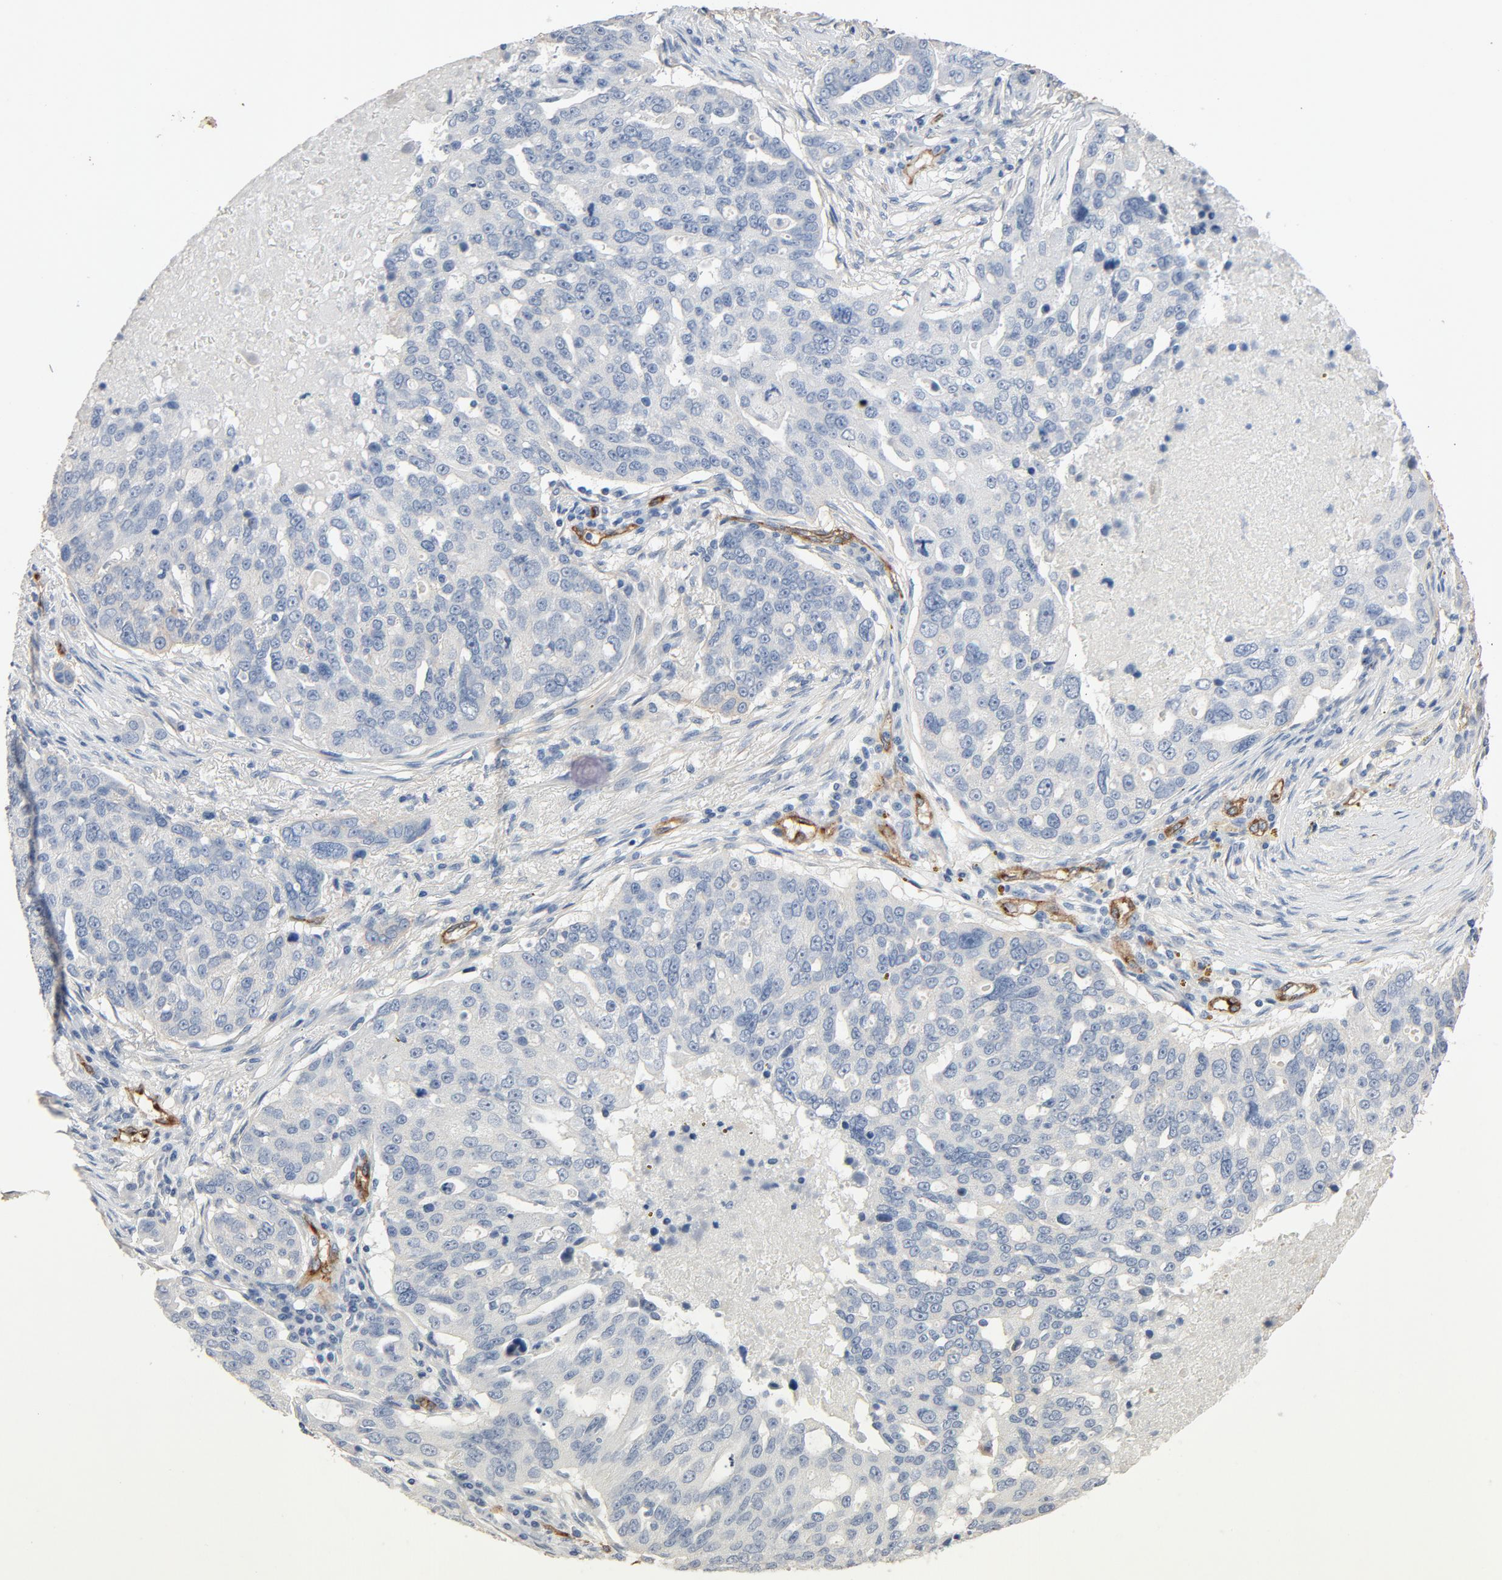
{"staining": {"intensity": "negative", "quantity": "none", "location": "none"}, "tissue": "ovarian cancer", "cell_type": "Tumor cells", "image_type": "cancer", "snomed": [{"axis": "morphology", "description": "Carcinoma, endometroid"}, {"axis": "topography", "description": "Ovary"}], "caption": "IHC image of ovarian cancer stained for a protein (brown), which demonstrates no staining in tumor cells.", "gene": "KDR", "patient": {"sex": "female", "age": 75}}